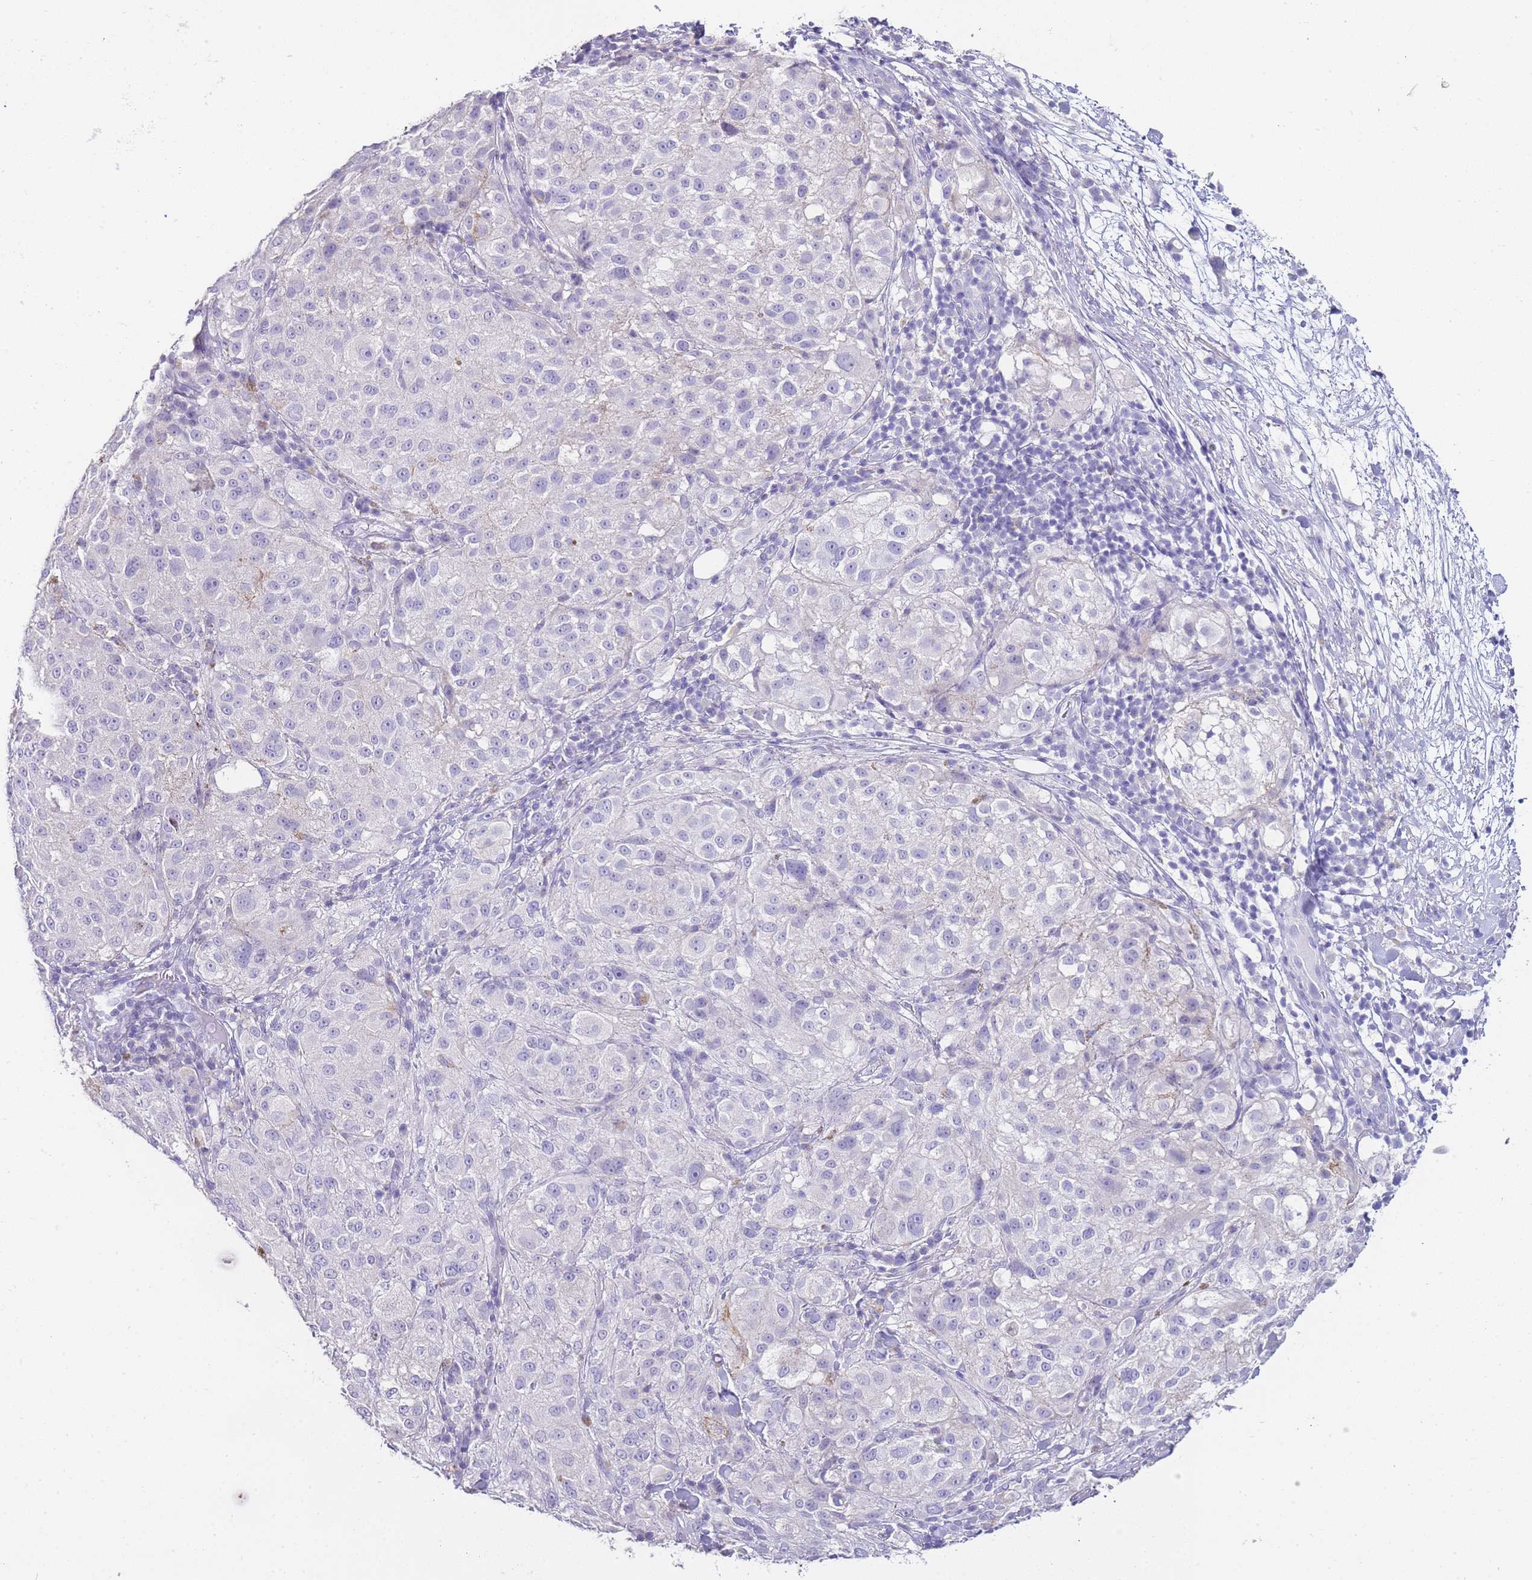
{"staining": {"intensity": "negative", "quantity": "none", "location": "none"}, "tissue": "melanoma", "cell_type": "Tumor cells", "image_type": "cancer", "snomed": [{"axis": "morphology", "description": "Necrosis, NOS"}, {"axis": "morphology", "description": "Malignant melanoma, NOS"}, {"axis": "topography", "description": "Skin"}], "caption": "High magnification brightfield microscopy of melanoma stained with DAB (brown) and counterstained with hematoxylin (blue): tumor cells show no significant expression.", "gene": "DPP4", "patient": {"sex": "female", "age": 87}}